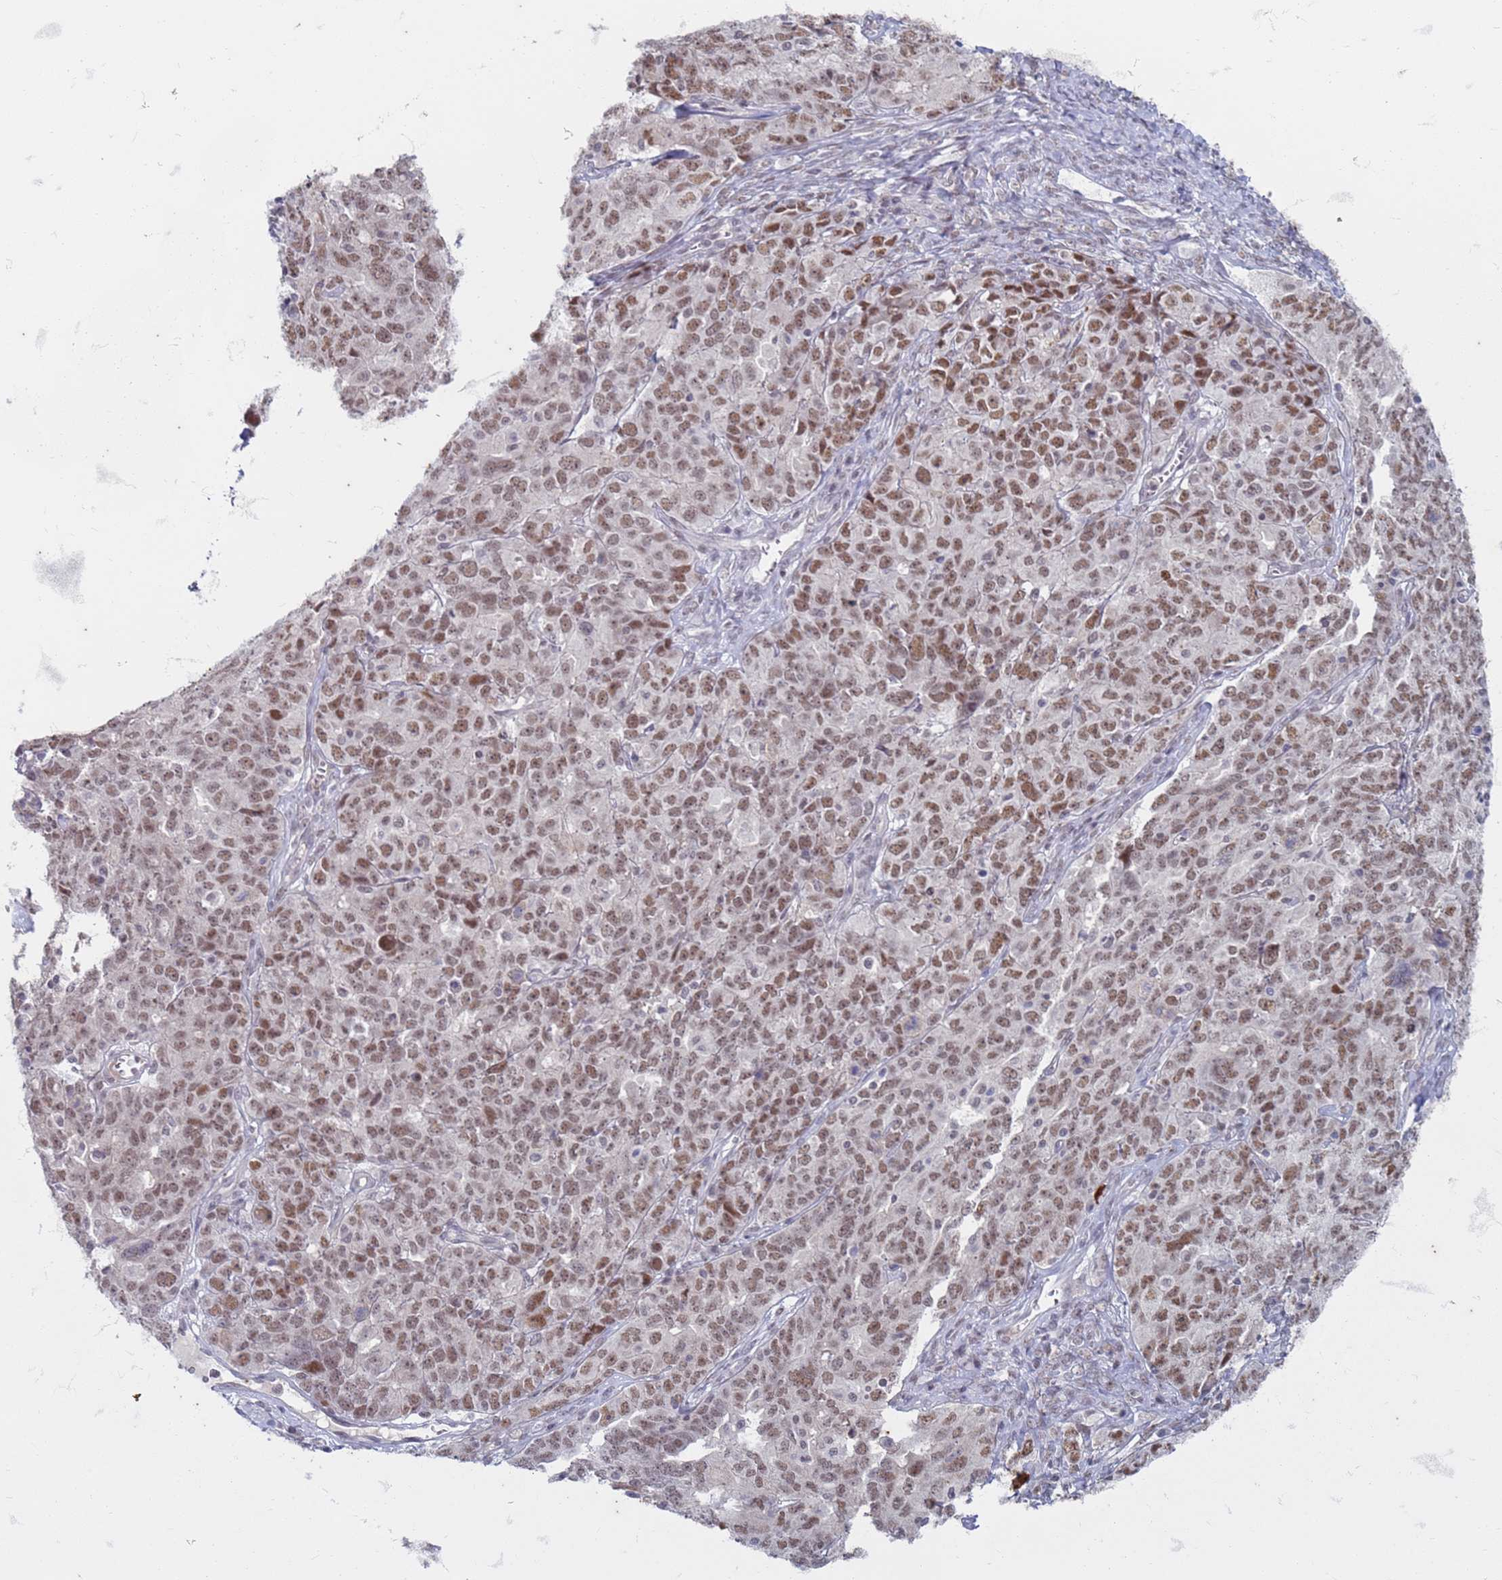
{"staining": {"intensity": "moderate", "quantity": ">75%", "location": "nuclear"}, "tissue": "ovarian cancer", "cell_type": "Tumor cells", "image_type": "cancer", "snomed": [{"axis": "morphology", "description": "Carcinoma, endometroid"}, {"axis": "topography", "description": "Ovary"}], "caption": "Moderate nuclear protein expression is seen in about >75% of tumor cells in ovarian cancer.", "gene": "TRMT6", "patient": {"sex": "female", "age": 62}}